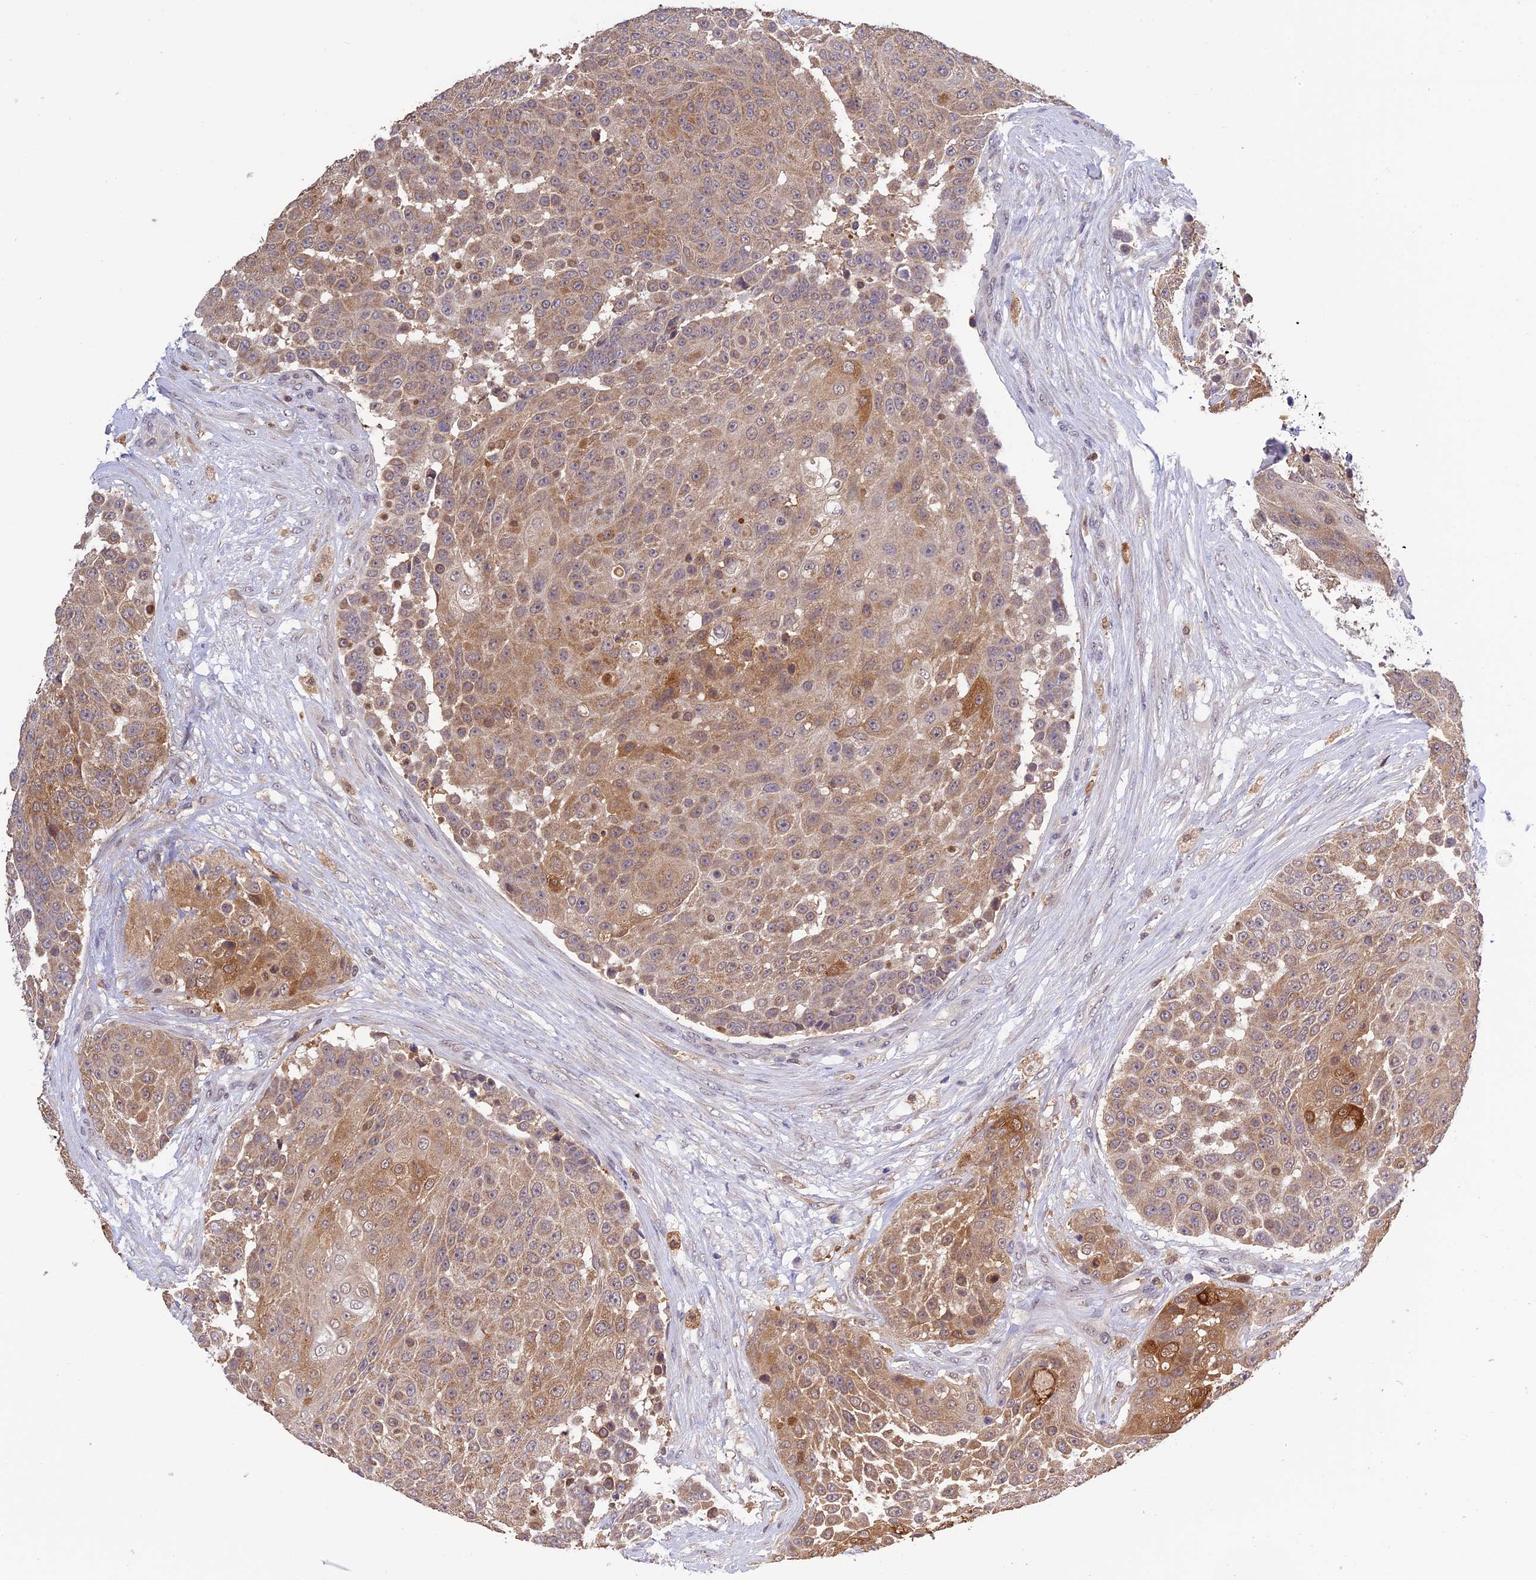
{"staining": {"intensity": "moderate", "quantity": ">75%", "location": "cytoplasmic/membranous"}, "tissue": "urothelial cancer", "cell_type": "Tumor cells", "image_type": "cancer", "snomed": [{"axis": "morphology", "description": "Urothelial carcinoma, High grade"}, {"axis": "topography", "description": "Urinary bladder"}], "caption": "Immunohistochemistry (IHC) image of urothelial cancer stained for a protein (brown), which displays medium levels of moderate cytoplasmic/membranous staining in about >75% of tumor cells.", "gene": "MNS1", "patient": {"sex": "female", "age": 63}}